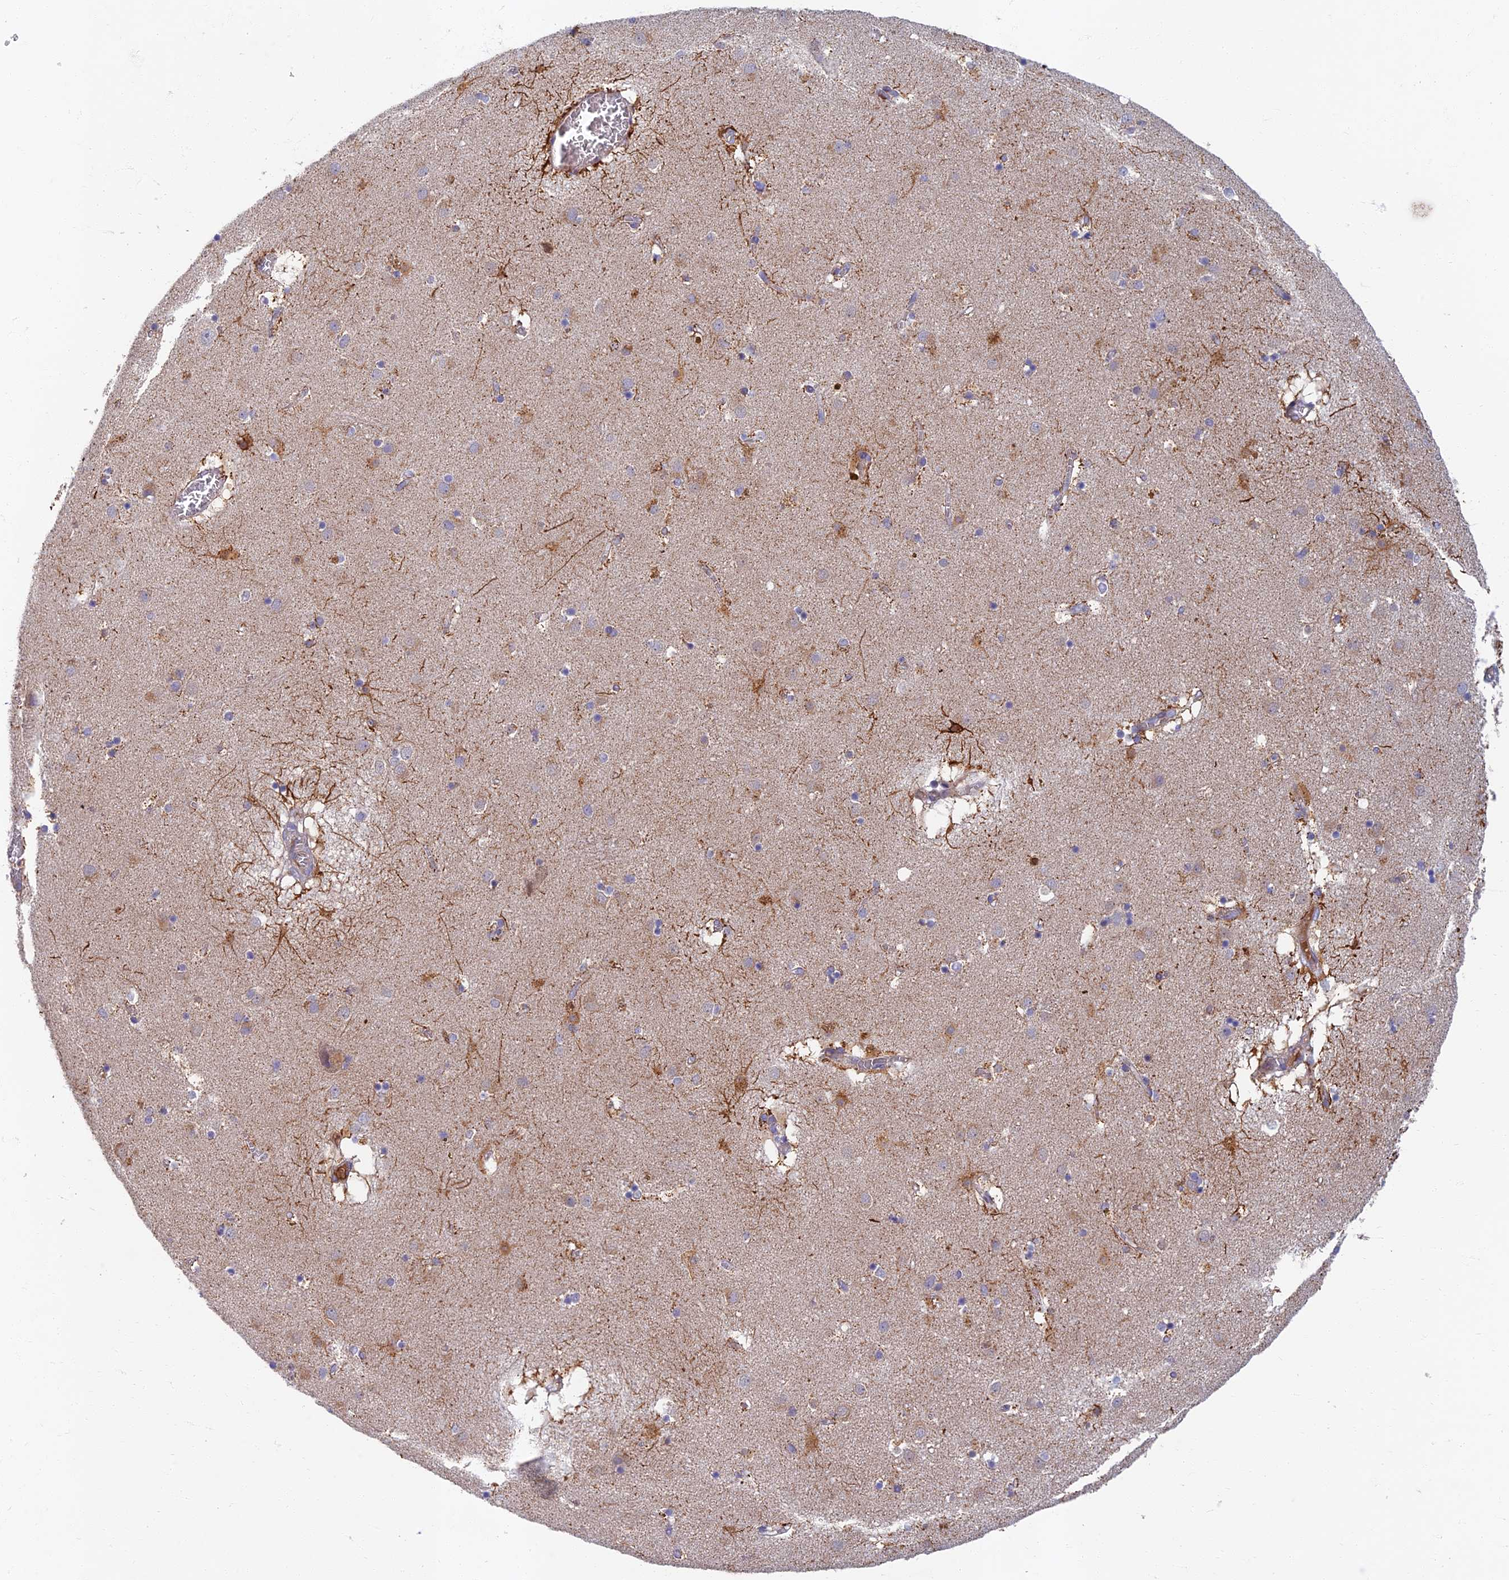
{"staining": {"intensity": "moderate", "quantity": "<25%", "location": "cytoplasmic/membranous"}, "tissue": "caudate", "cell_type": "Glial cells", "image_type": "normal", "snomed": [{"axis": "morphology", "description": "Normal tissue, NOS"}, {"axis": "topography", "description": "Lateral ventricle wall"}], "caption": "A high-resolution photomicrograph shows immunohistochemistry (IHC) staining of unremarkable caudate, which displays moderate cytoplasmic/membranous expression in approximately <25% of glial cells.", "gene": "SOGA1", "patient": {"sex": "male", "age": 70}}